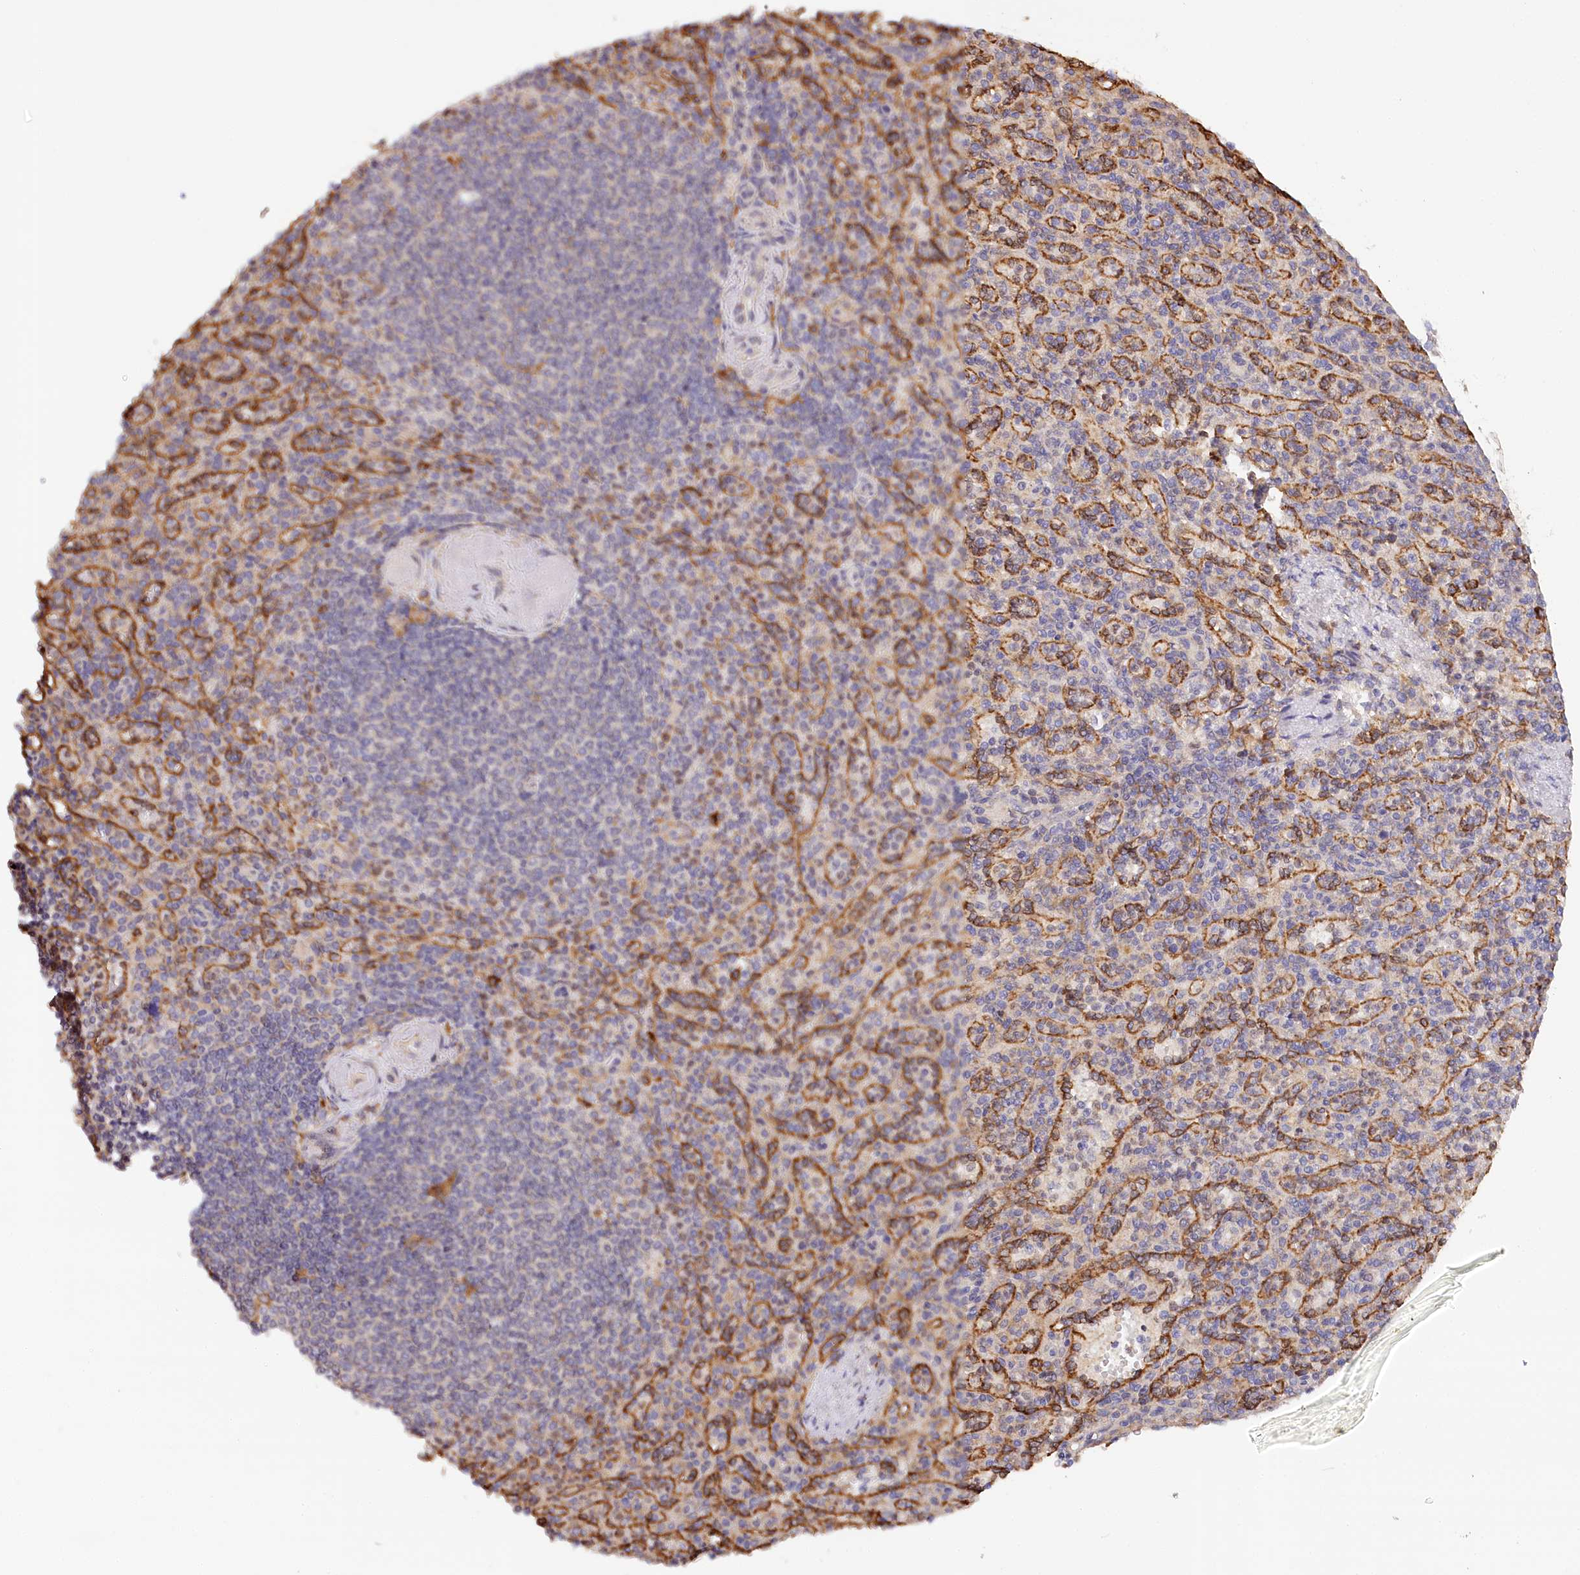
{"staining": {"intensity": "weak", "quantity": "<25%", "location": "cytoplasmic/membranous"}, "tissue": "spleen", "cell_type": "Cells in red pulp", "image_type": "normal", "snomed": [{"axis": "morphology", "description": "Normal tissue, NOS"}, {"axis": "topography", "description": "Spleen"}], "caption": "High power microscopy photomicrograph of an immunohistochemistry (IHC) histopathology image of unremarkable spleen, revealing no significant positivity in cells in red pulp.", "gene": "VEGFA", "patient": {"sex": "female", "age": 74}}